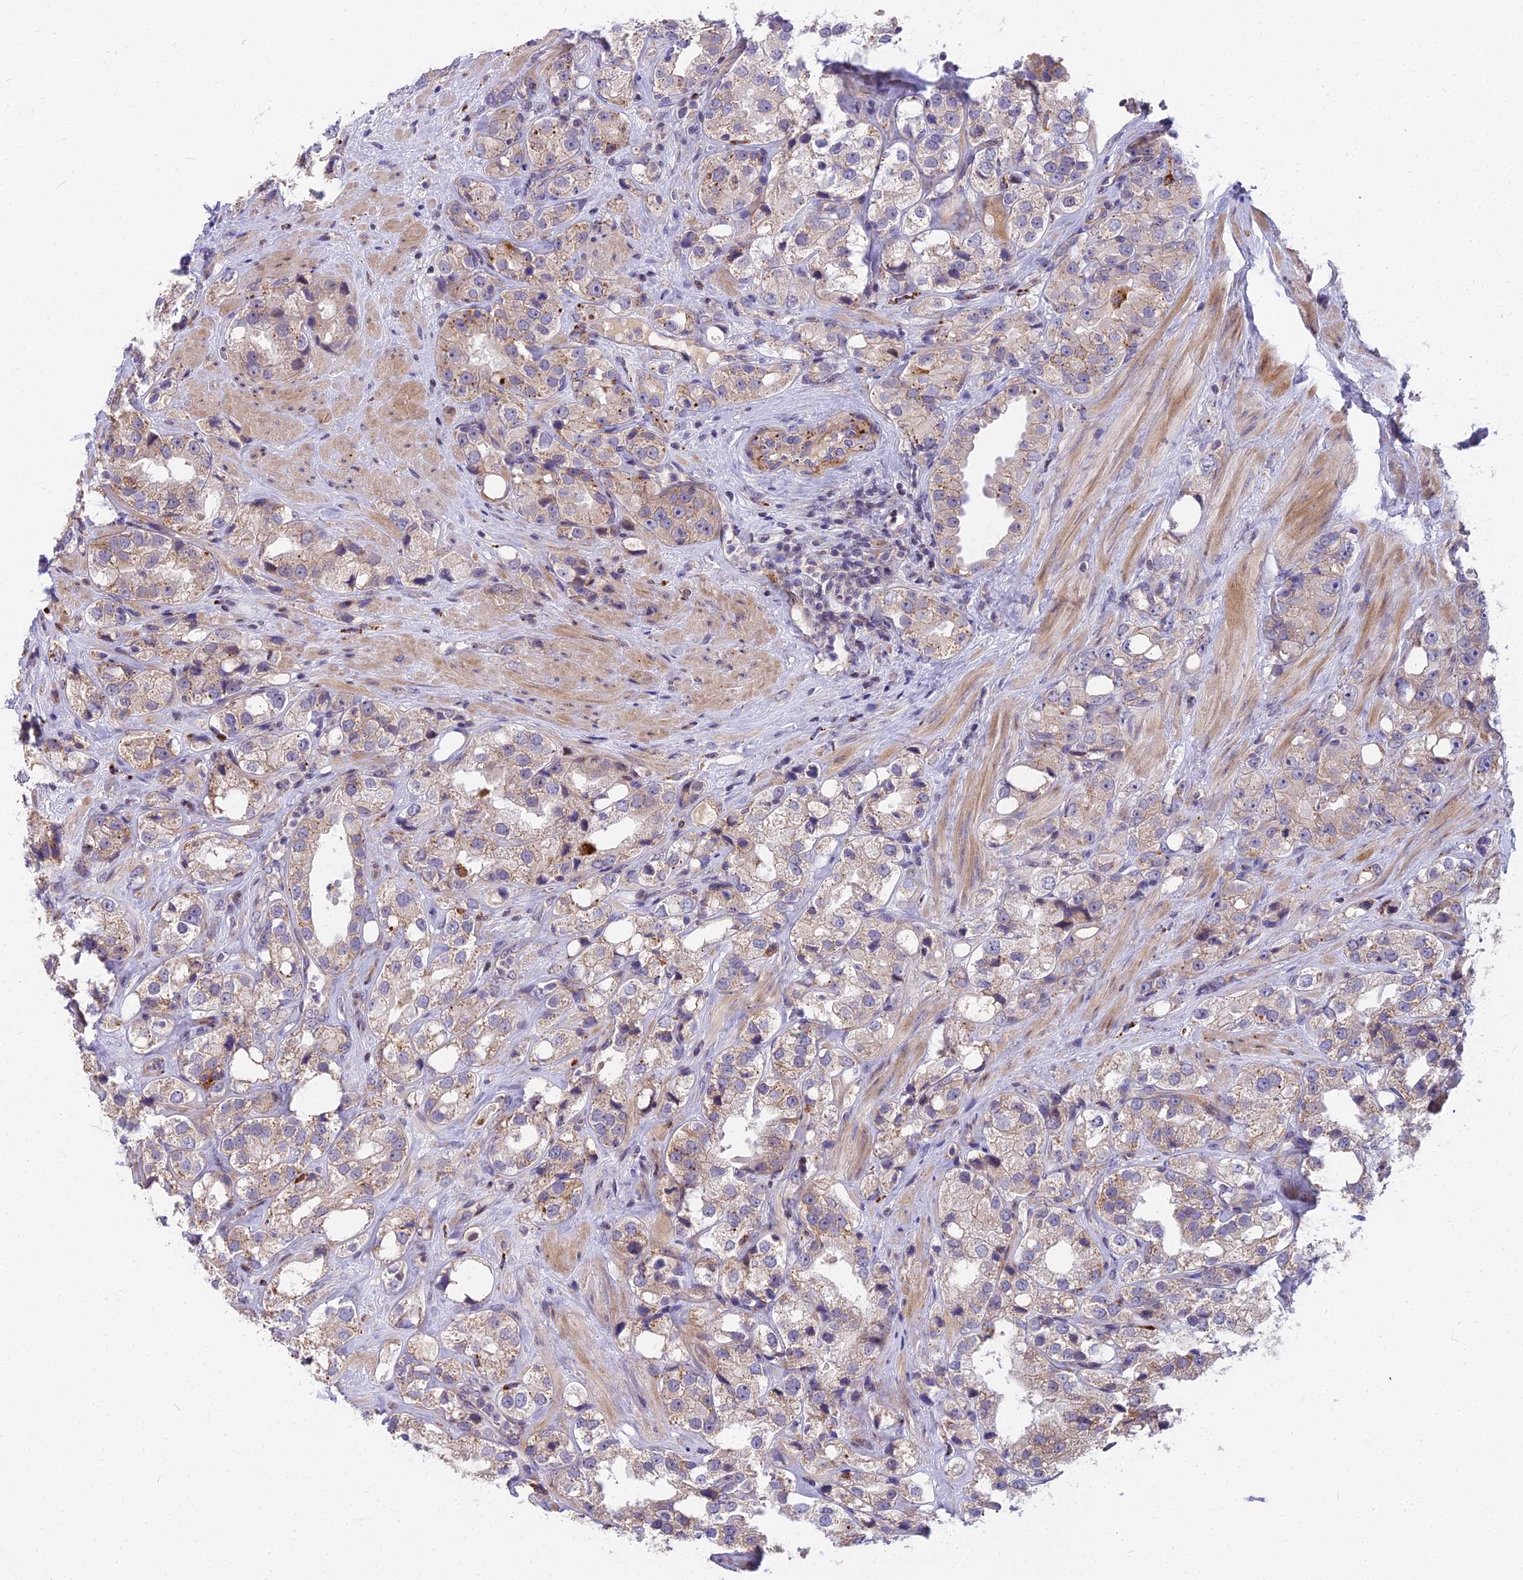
{"staining": {"intensity": "weak", "quantity": "25%-75%", "location": "cytoplasmic/membranous"}, "tissue": "prostate cancer", "cell_type": "Tumor cells", "image_type": "cancer", "snomed": [{"axis": "morphology", "description": "Adenocarcinoma, NOS"}, {"axis": "topography", "description": "Prostate"}], "caption": "Immunohistochemistry (IHC) histopathology image of human prostate adenocarcinoma stained for a protein (brown), which reveals low levels of weak cytoplasmic/membranous expression in approximately 25%-75% of tumor cells.", "gene": "GLYATL3", "patient": {"sex": "male", "age": 79}}